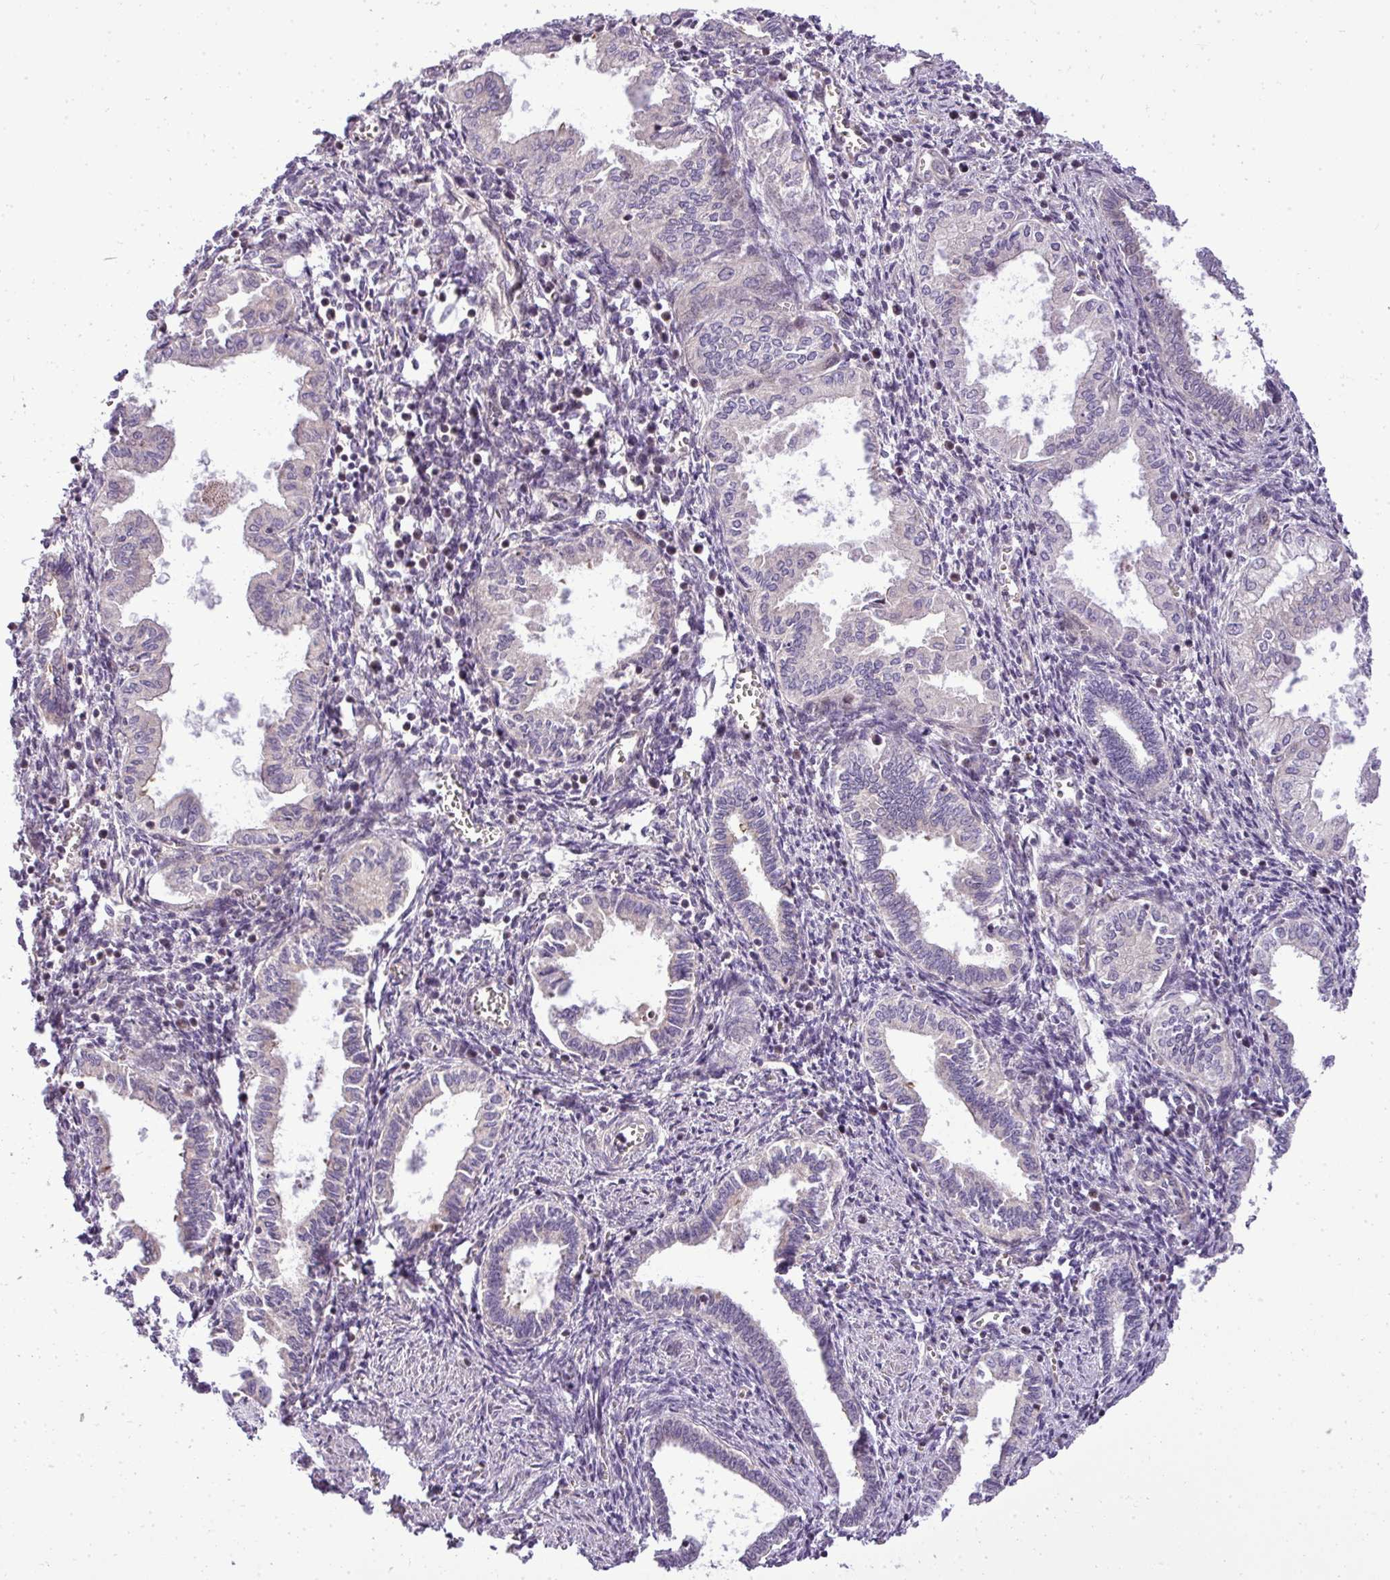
{"staining": {"intensity": "weak", "quantity": "<25%", "location": "cytoplasmic/membranous"}, "tissue": "endometrium", "cell_type": "Cells in endometrial stroma", "image_type": "normal", "snomed": [{"axis": "morphology", "description": "Normal tissue, NOS"}, {"axis": "topography", "description": "Endometrium"}], "caption": "High power microscopy photomicrograph of an immunohistochemistry (IHC) photomicrograph of benign endometrium, revealing no significant expression in cells in endometrial stroma.", "gene": "ZDHHC1", "patient": {"sex": "female", "age": 37}}